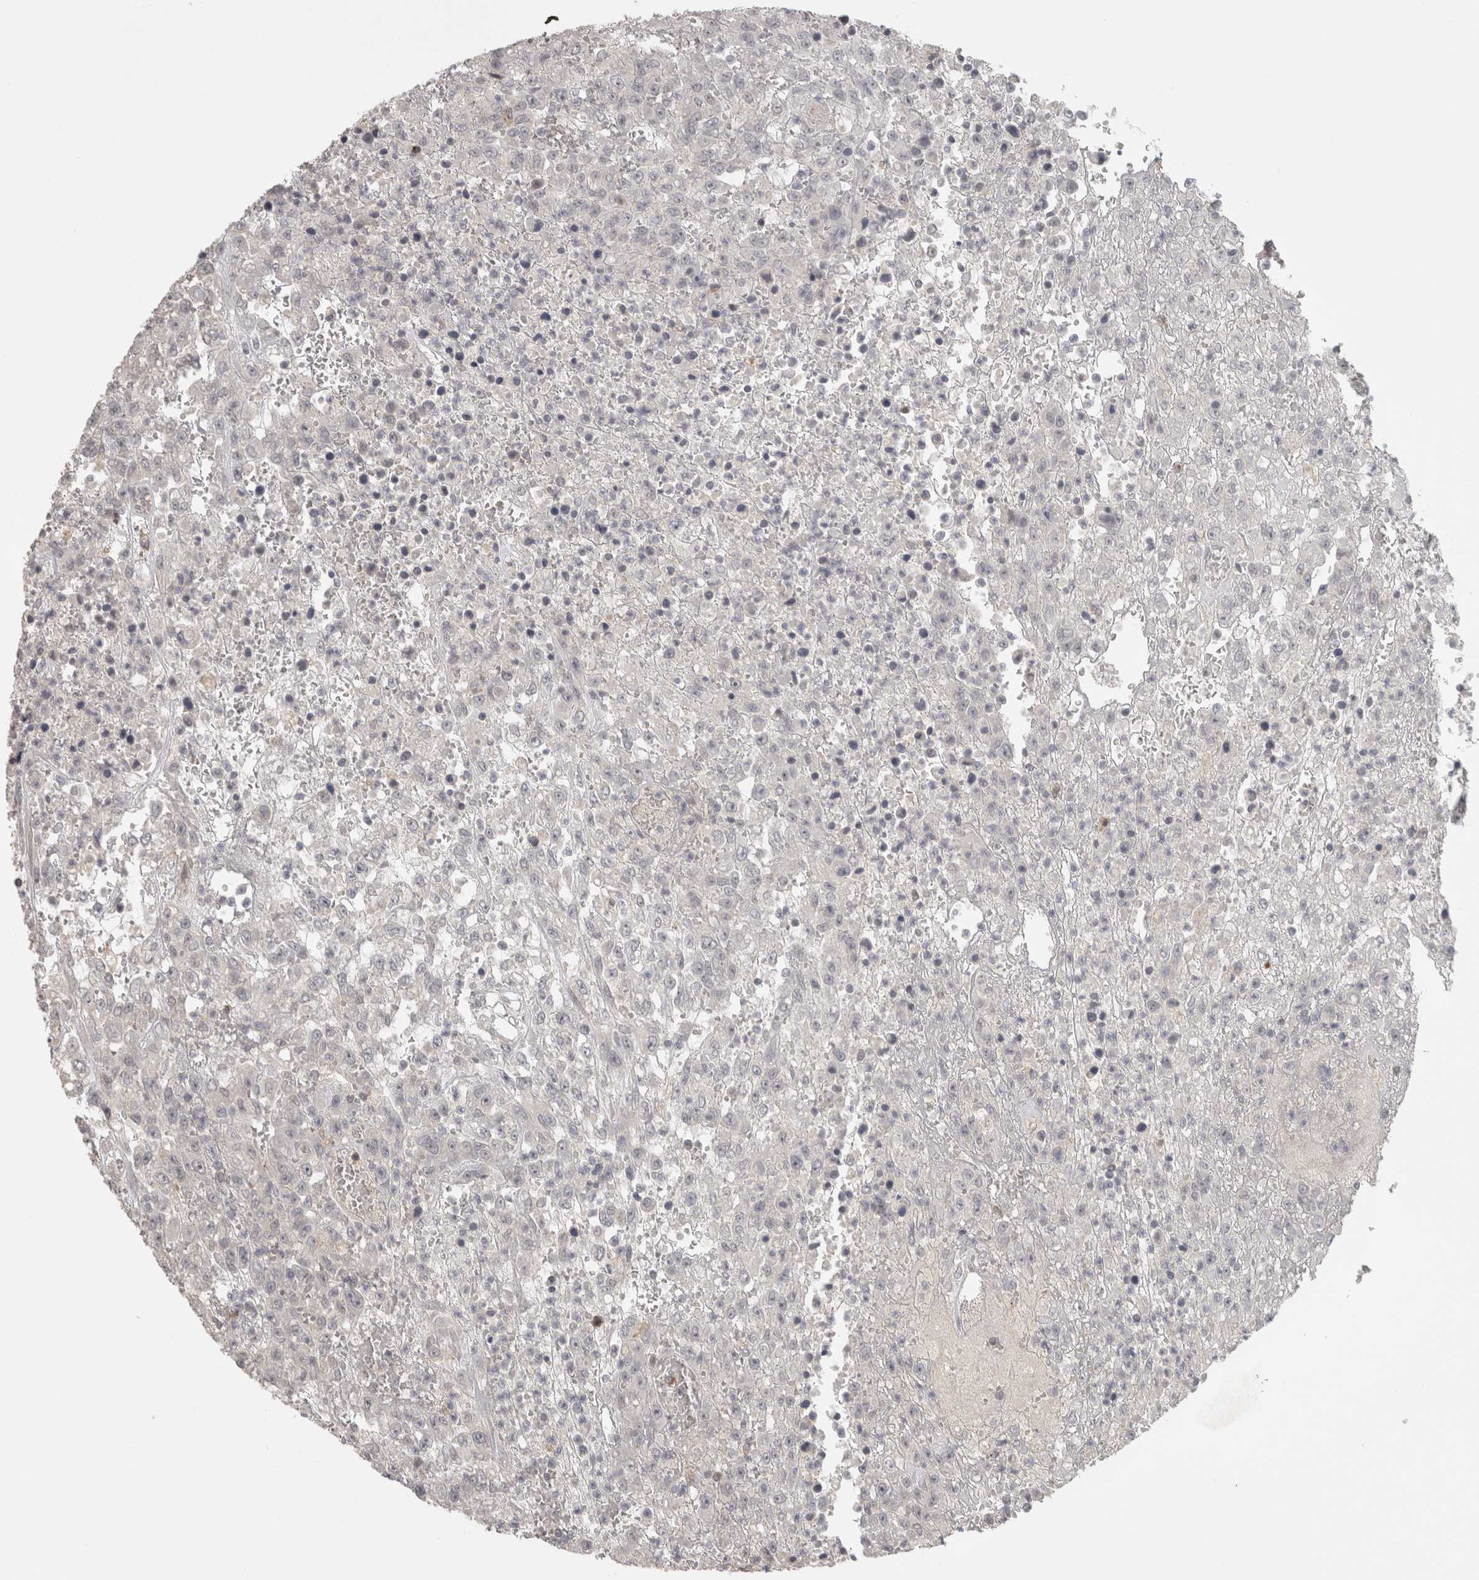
{"staining": {"intensity": "negative", "quantity": "none", "location": "none"}, "tissue": "urothelial cancer", "cell_type": "Tumor cells", "image_type": "cancer", "snomed": [{"axis": "morphology", "description": "Urothelial carcinoma, High grade"}, {"axis": "topography", "description": "Urinary bladder"}], "caption": "Photomicrograph shows no significant protein expression in tumor cells of urothelial cancer.", "gene": "HAVCR2", "patient": {"sex": "male", "age": 46}}